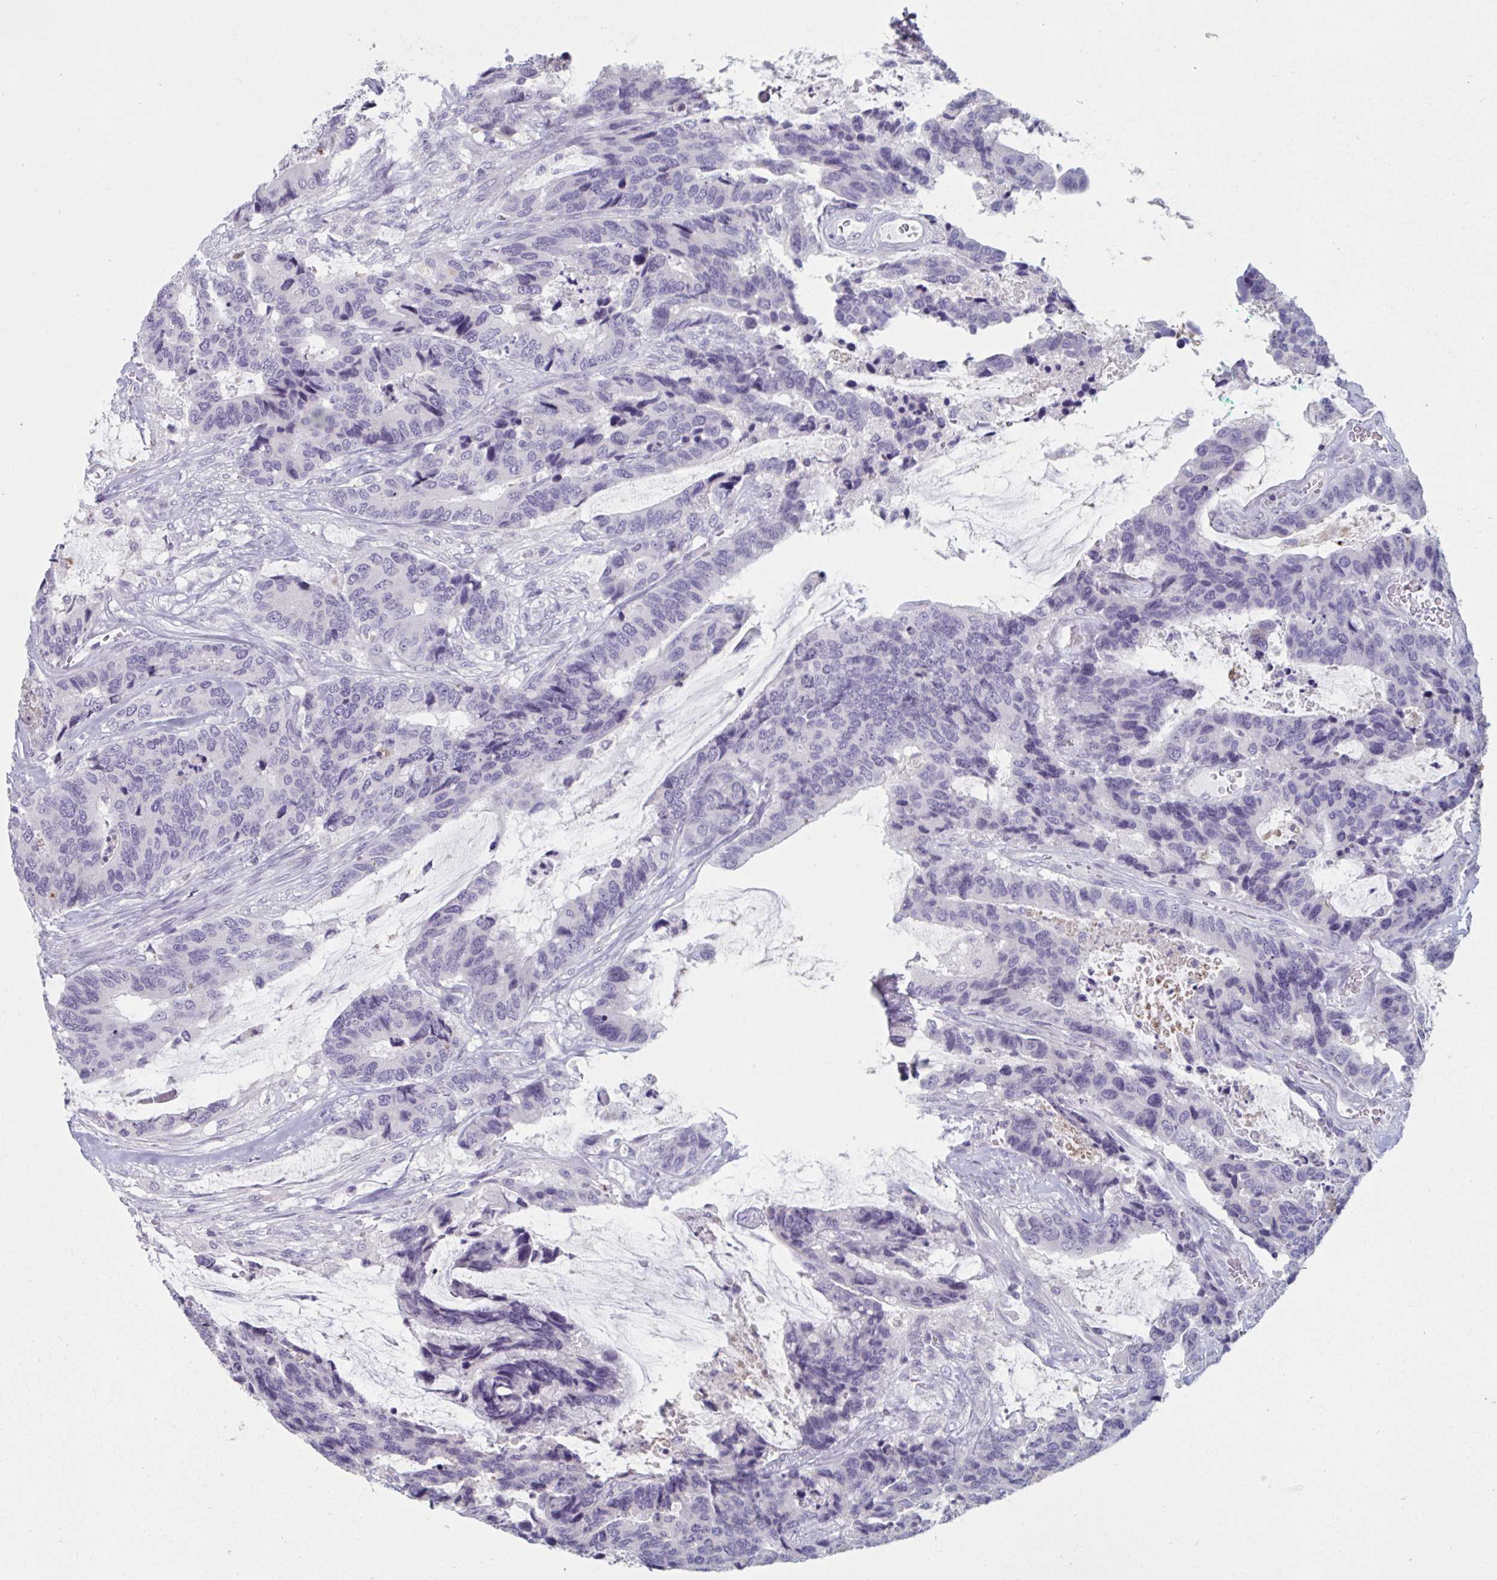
{"staining": {"intensity": "negative", "quantity": "none", "location": "none"}, "tissue": "colorectal cancer", "cell_type": "Tumor cells", "image_type": "cancer", "snomed": [{"axis": "morphology", "description": "Adenocarcinoma, NOS"}, {"axis": "topography", "description": "Rectum"}], "caption": "An immunohistochemistry (IHC) image of adenocarcinoma (colorectal) is shown. There is no staining in tumor cells of adenocarcinoma (colorectal). (DAB (3,3'-diaminobenzidine) immunohistochemistry (IHC) with hematoxylin counter stain).", "gene": "NDUFC2", "patient": {"sex": "female", "age": 59}}